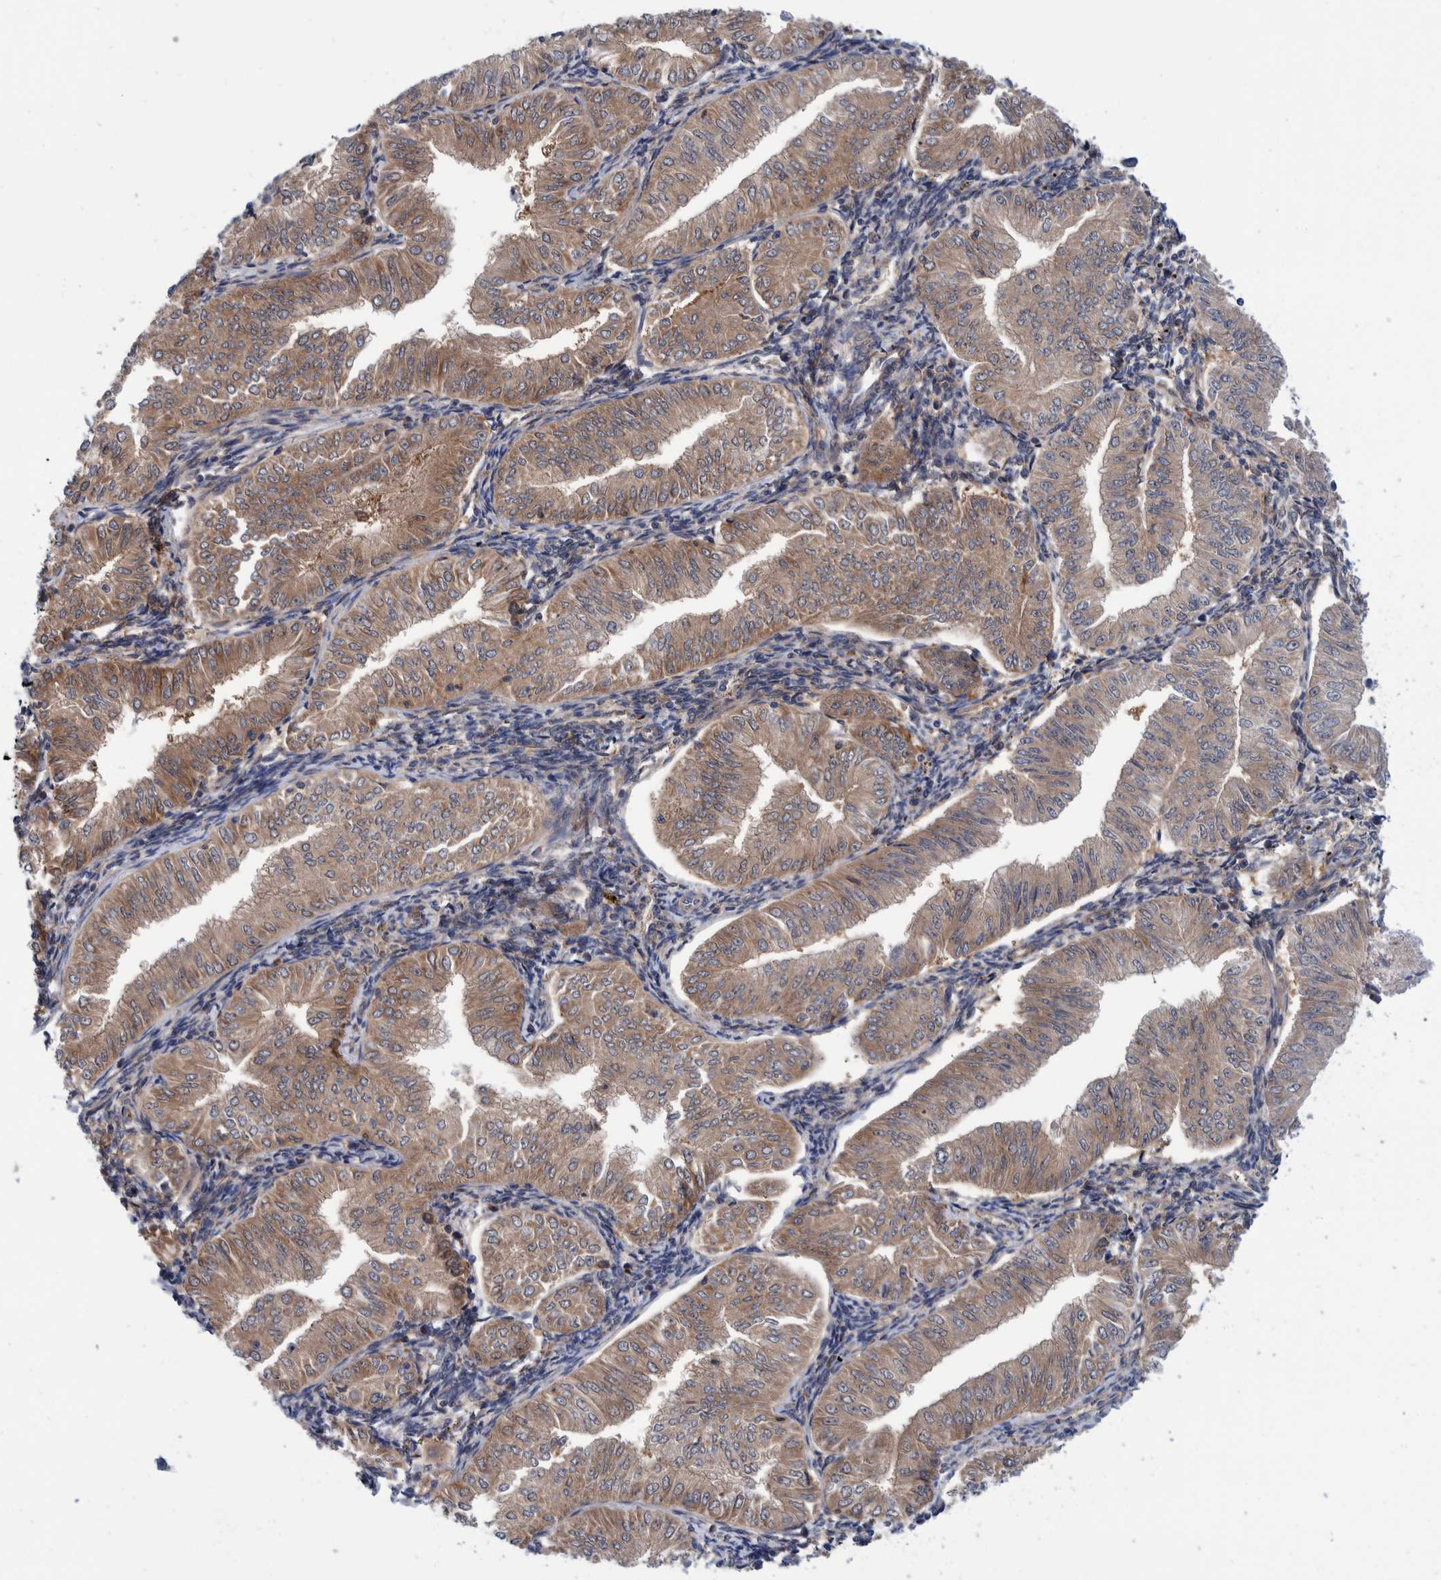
{"staining": {"intensity": "moderate", "quantity": ">75%", "location": "cytoplasmic/membranous"}, "tissue": "endometrial cancer", "cell_type": "Tumor cells", "image_type": "cancer", "snomed": [{"axis": "morphology", "description": "Normal tissue, NOS"}, {"axis": "morphology", "description": "Adenocarcinoma, NOS"}, {"axis": "topography", "description": "Endometrium"}], "caption": "Protein staining by immunohistochemistry (IHC) displays moderate cytoplasmic/membranous positivity in approximately >75% of tumor cells in endometrial cancer (adenocarcinoma).", "gene": "PFAS", "patient": {"sex": "female", "age": 53}}